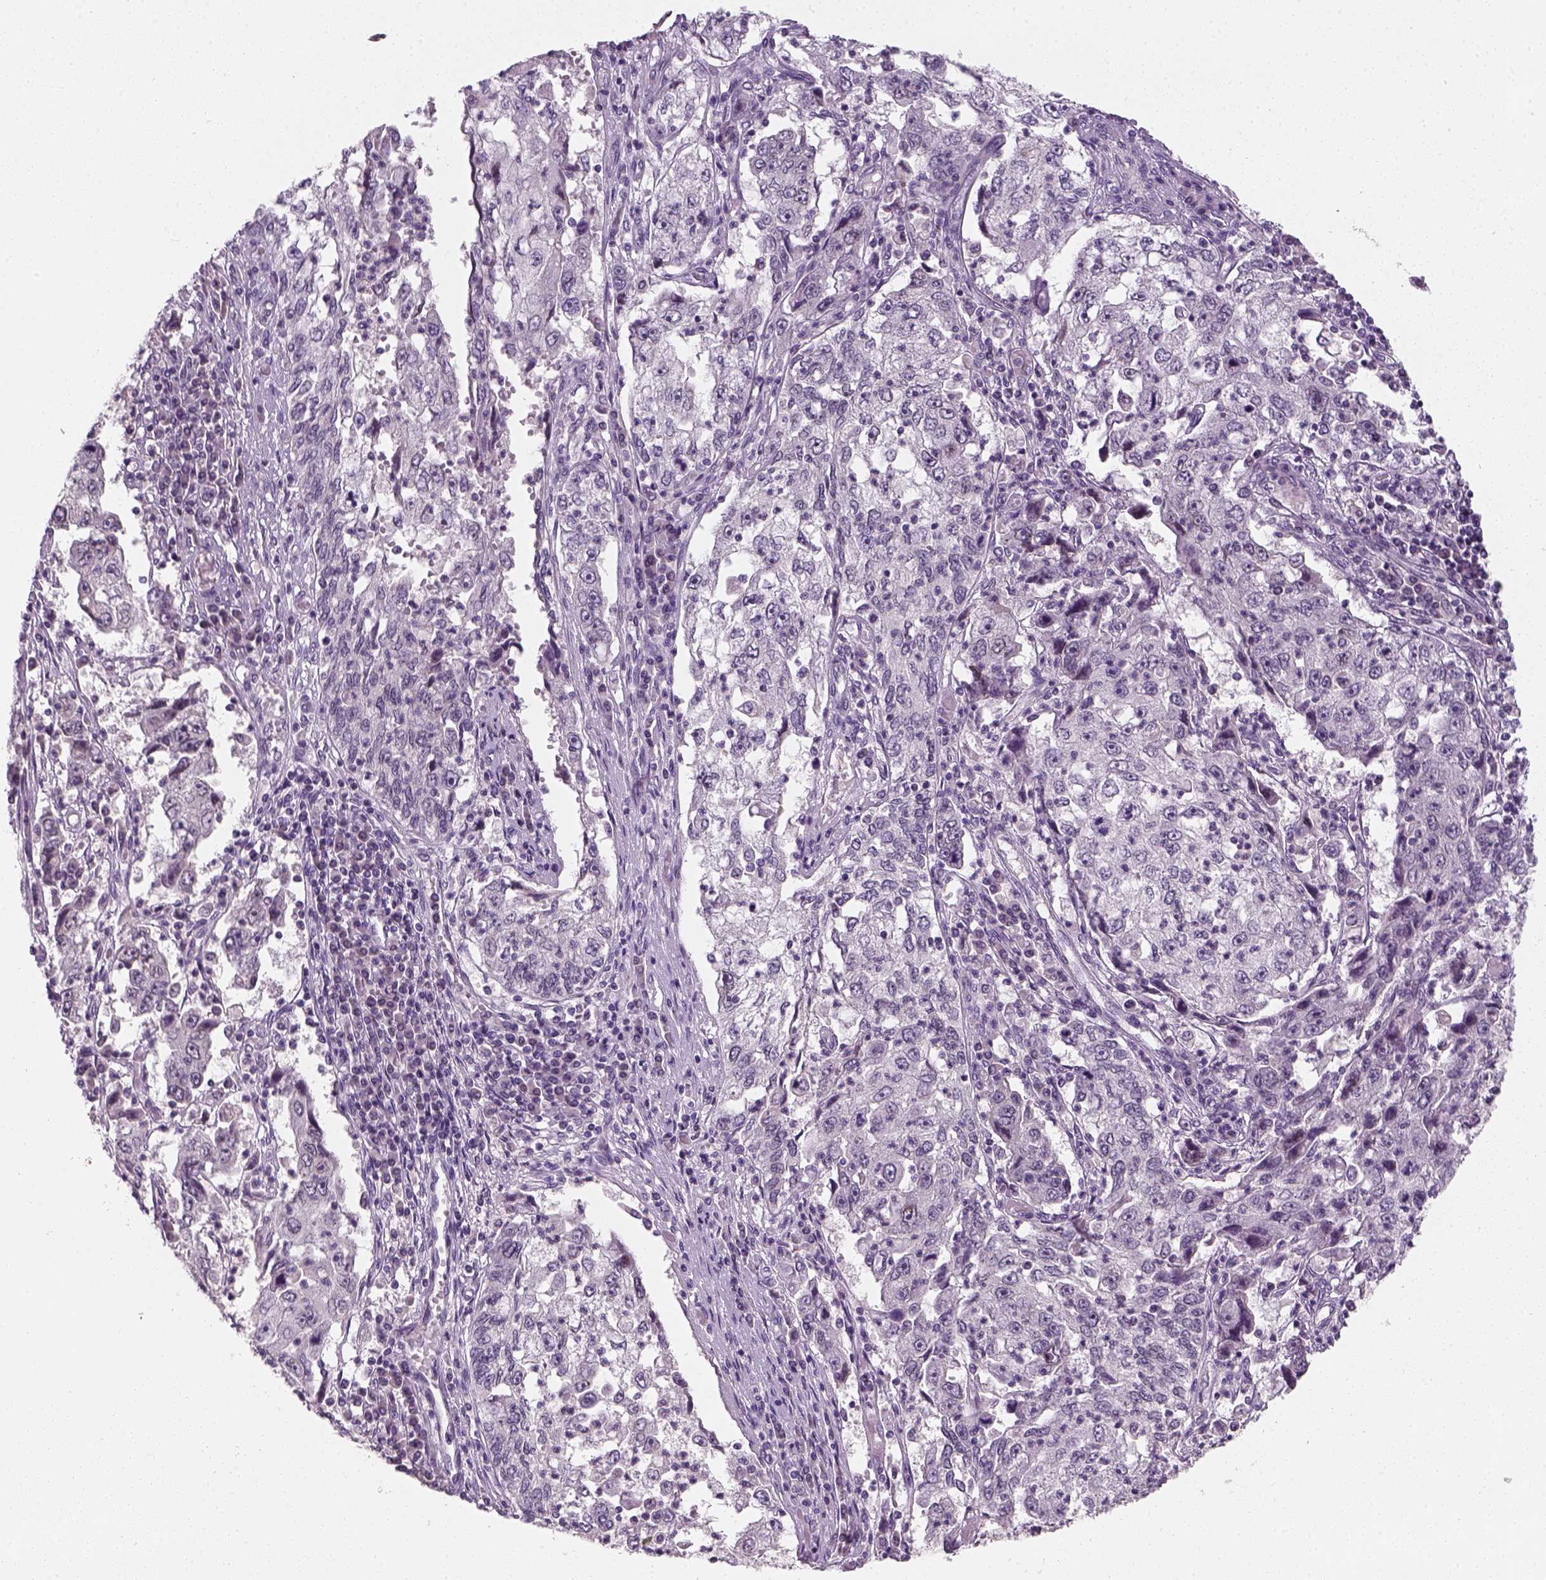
{"staining": {"intensity": "negative", "quantity": "none", "location": "none"}, "tissue": "cervical cancer", "cell_type": "Tumor cells", "image_type": "cancer", "snomed": [{"axis": "morphology", "description": "Squamous cell carcinoma, NOS"}, {"axis": "topography", "description": "Cervix"}], "caption": "A high-resolution micrograph shows immunohistochemistry (IHC) staining of squamous cell carcinoma (cervical), which demonstrates no significant staining in tumor cells.", "gene": "TP53", "patient": {"sex": "female", "age": 36}}